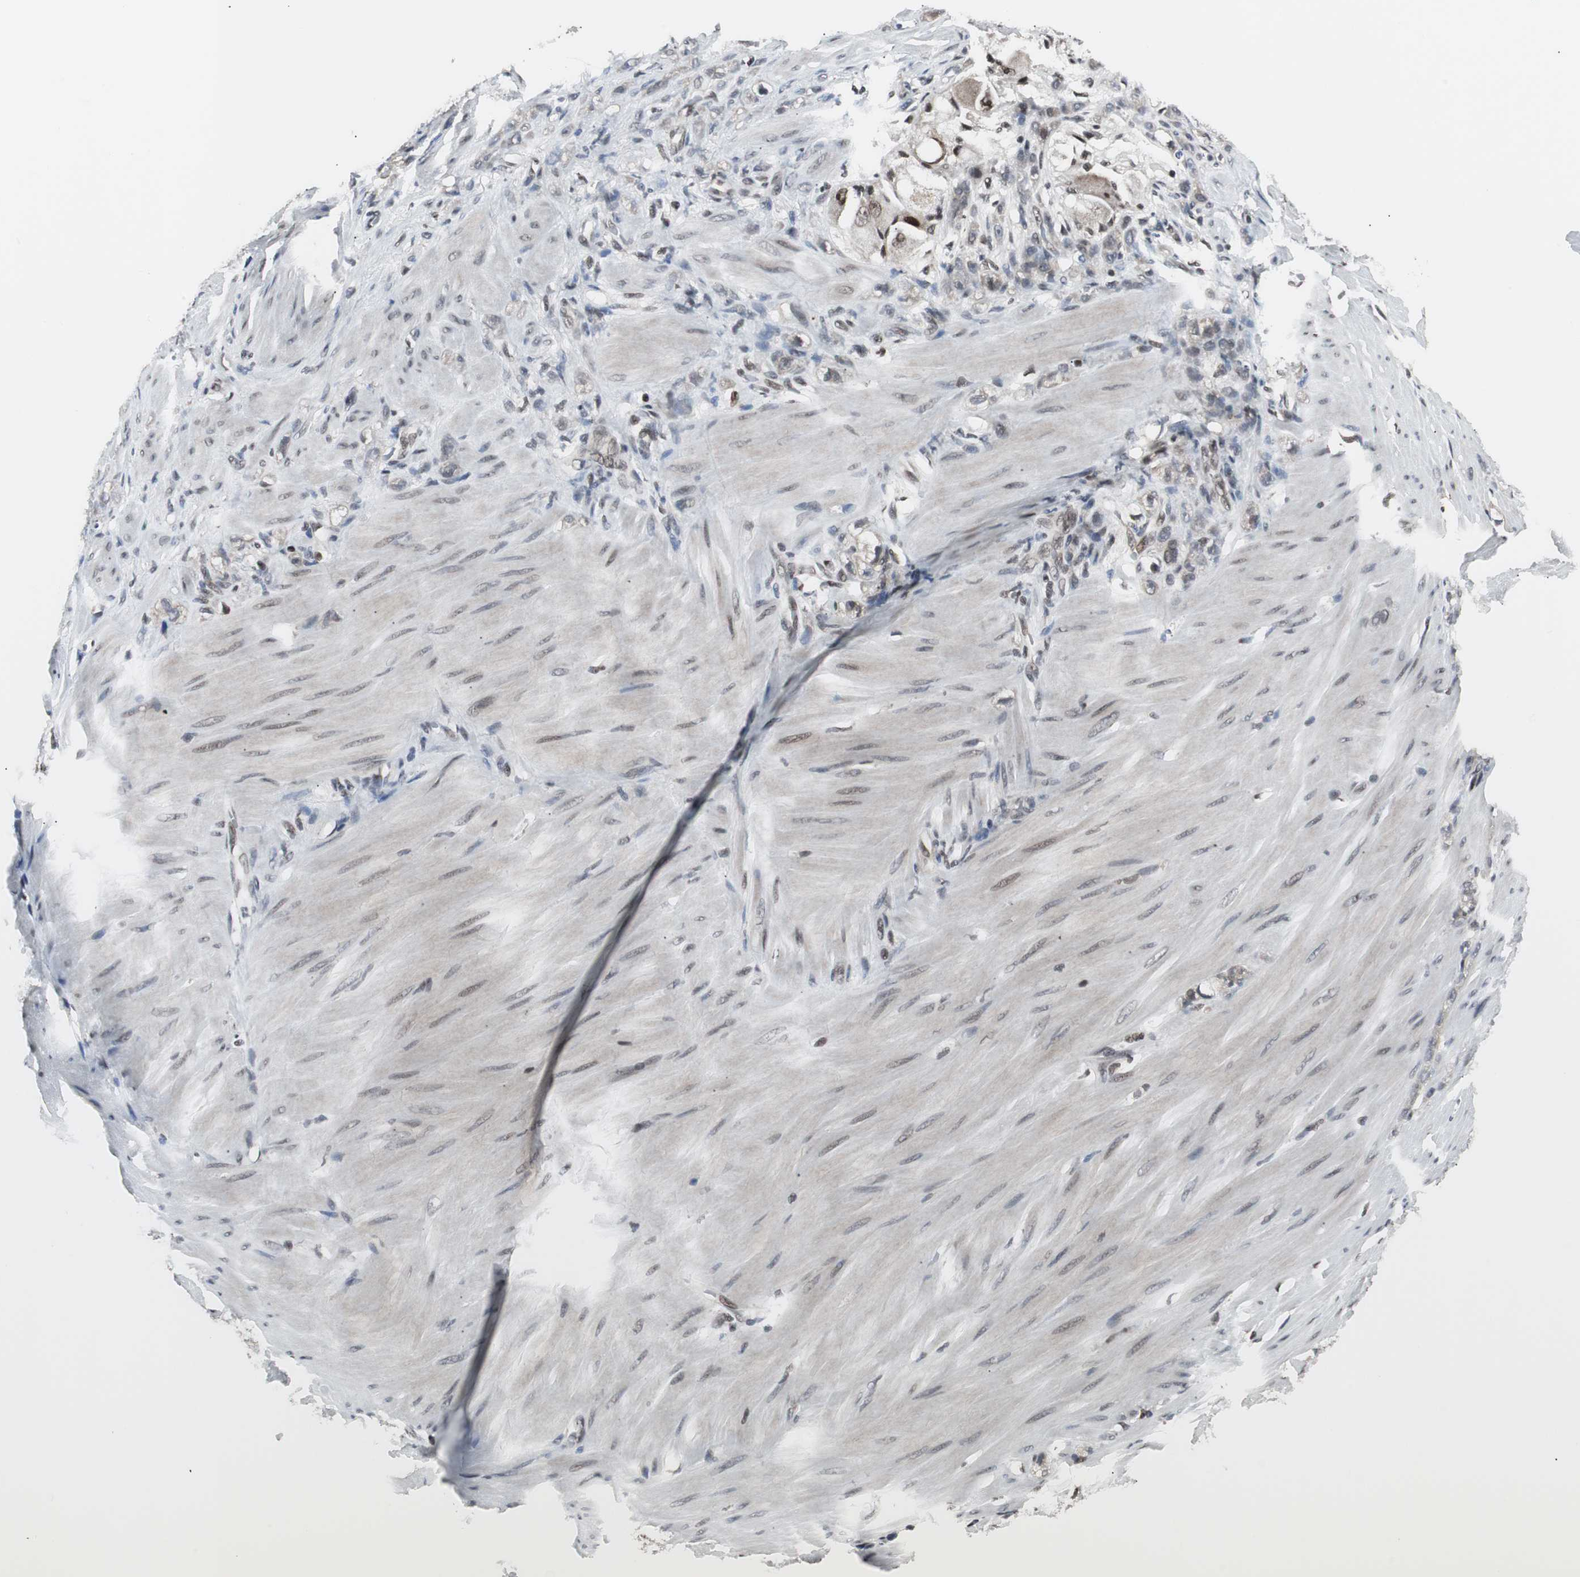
{"staining": {"intensity": "weak", "quantity": "25%-75%", "location": "nuclear"}, "tissue": "stomach cancer", "cell_type": "Tumor cells", "image_type": "cancer", "snomed": [{"axis": "morphology", "description": "Adenocarcinoma, NOS"}, {"axis": "topography", "description": "Stomach"}], "caption": "An immunohistochemistry histopathology image of neoplastic tissue is shown. Protein staining in brown highlights weak nuclear positivity in stomach cancer (adenocarcinoma) within tumor cells.", "gene": "TERF2IP", "patient": {"sex": "male", "age": 82}}